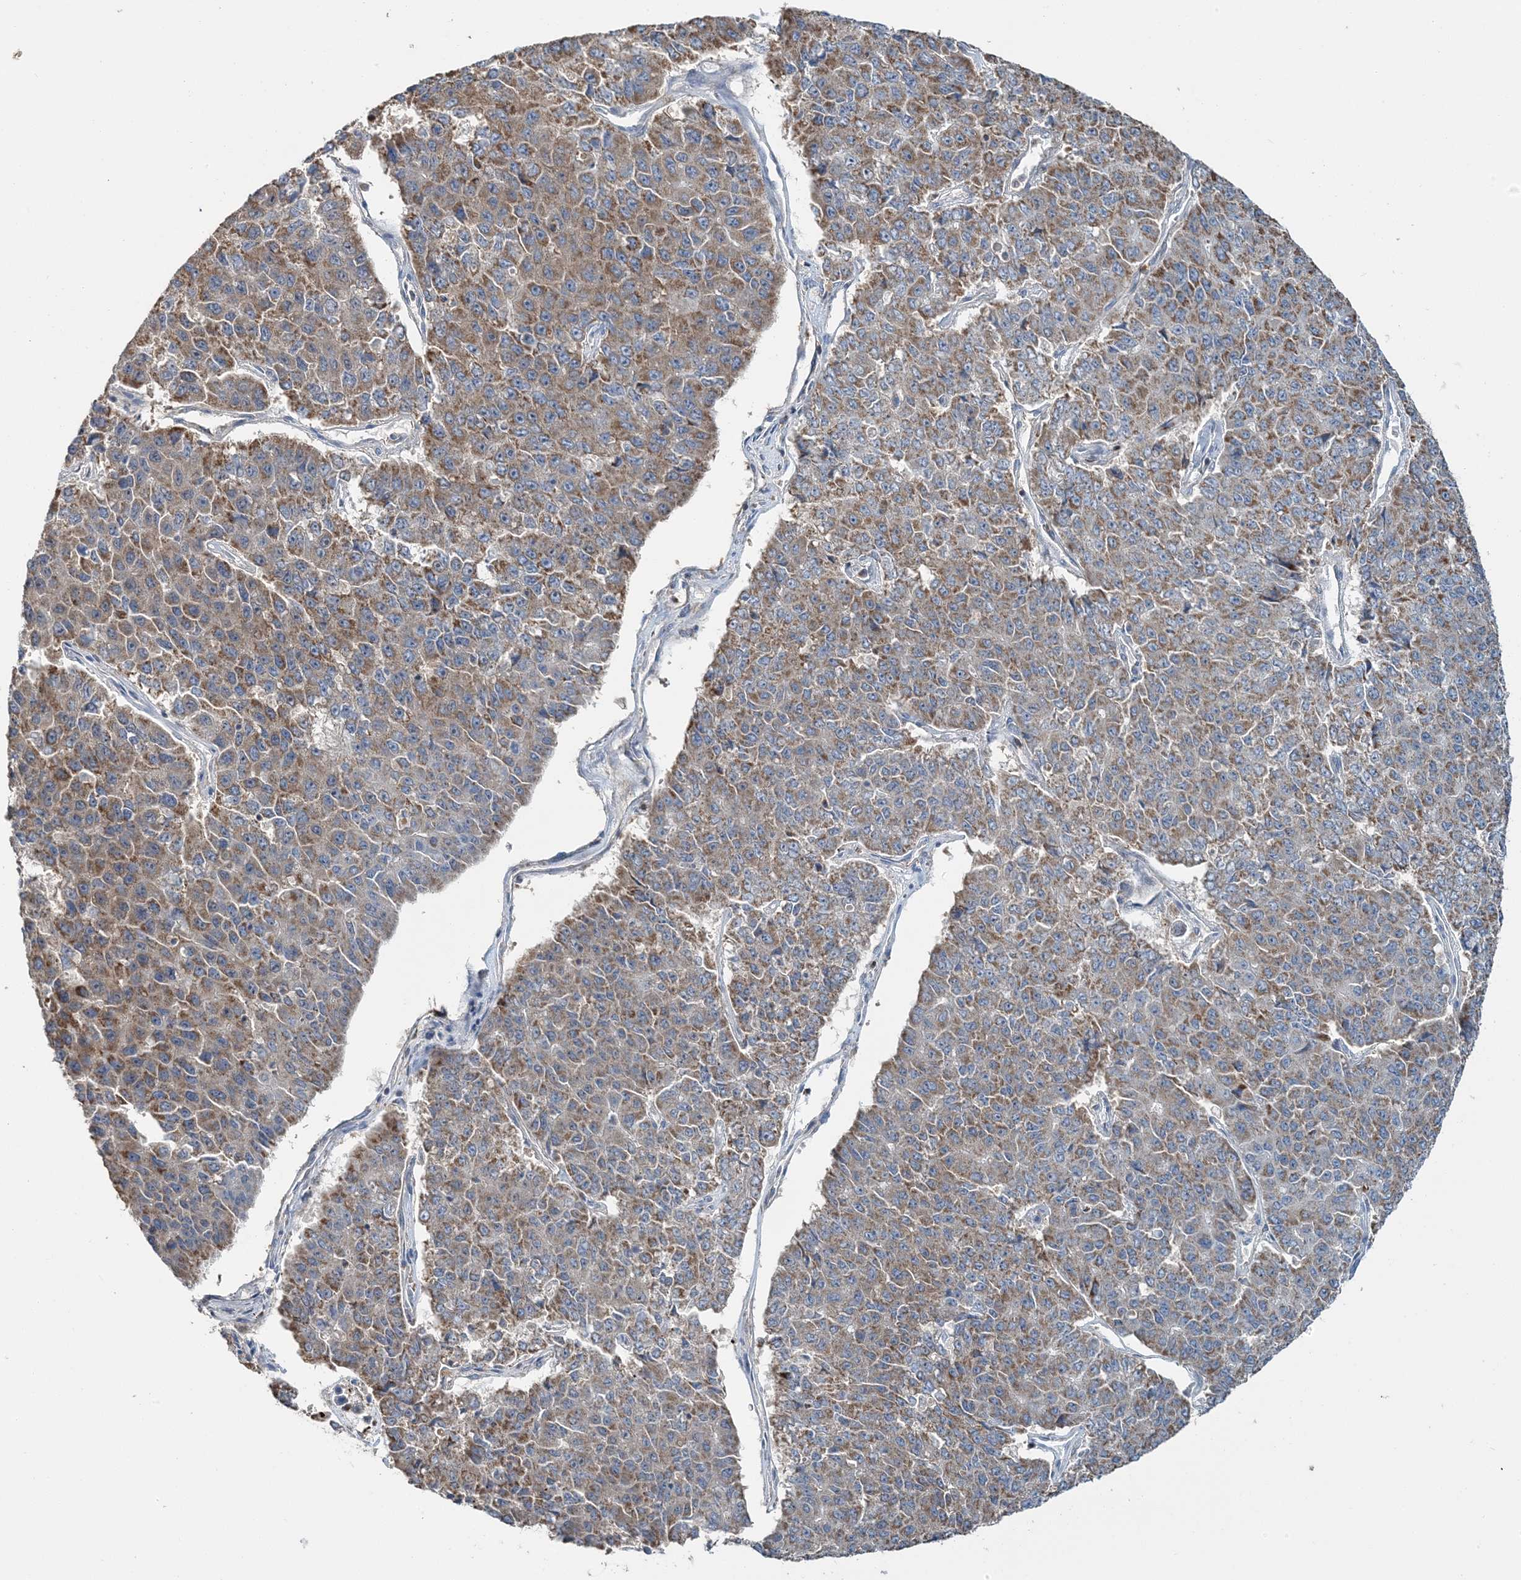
{"staining": {"intensity": "moderate", "quantity": ">75%", "location": "cytoplasmic/membranous"}, "tissue": "pancreatic cancer", "cell_type": "Tumor cells", "image_type": "cancer", "snomed": [{"axis": "morphology", "description": "Adenocarcinoma, NOS"}, {"axis": "topography", "description": "Pancreas"}], "caption": "Immunohistochemical staining of human pancreatic adenocarcinoma exhibits medium levels of moderate cytoplasmic/membranous protein positivity in approximately >75% of tumor cells.", "gene": "TMLHE", "patient": {"sex": "male", "age": 50}}